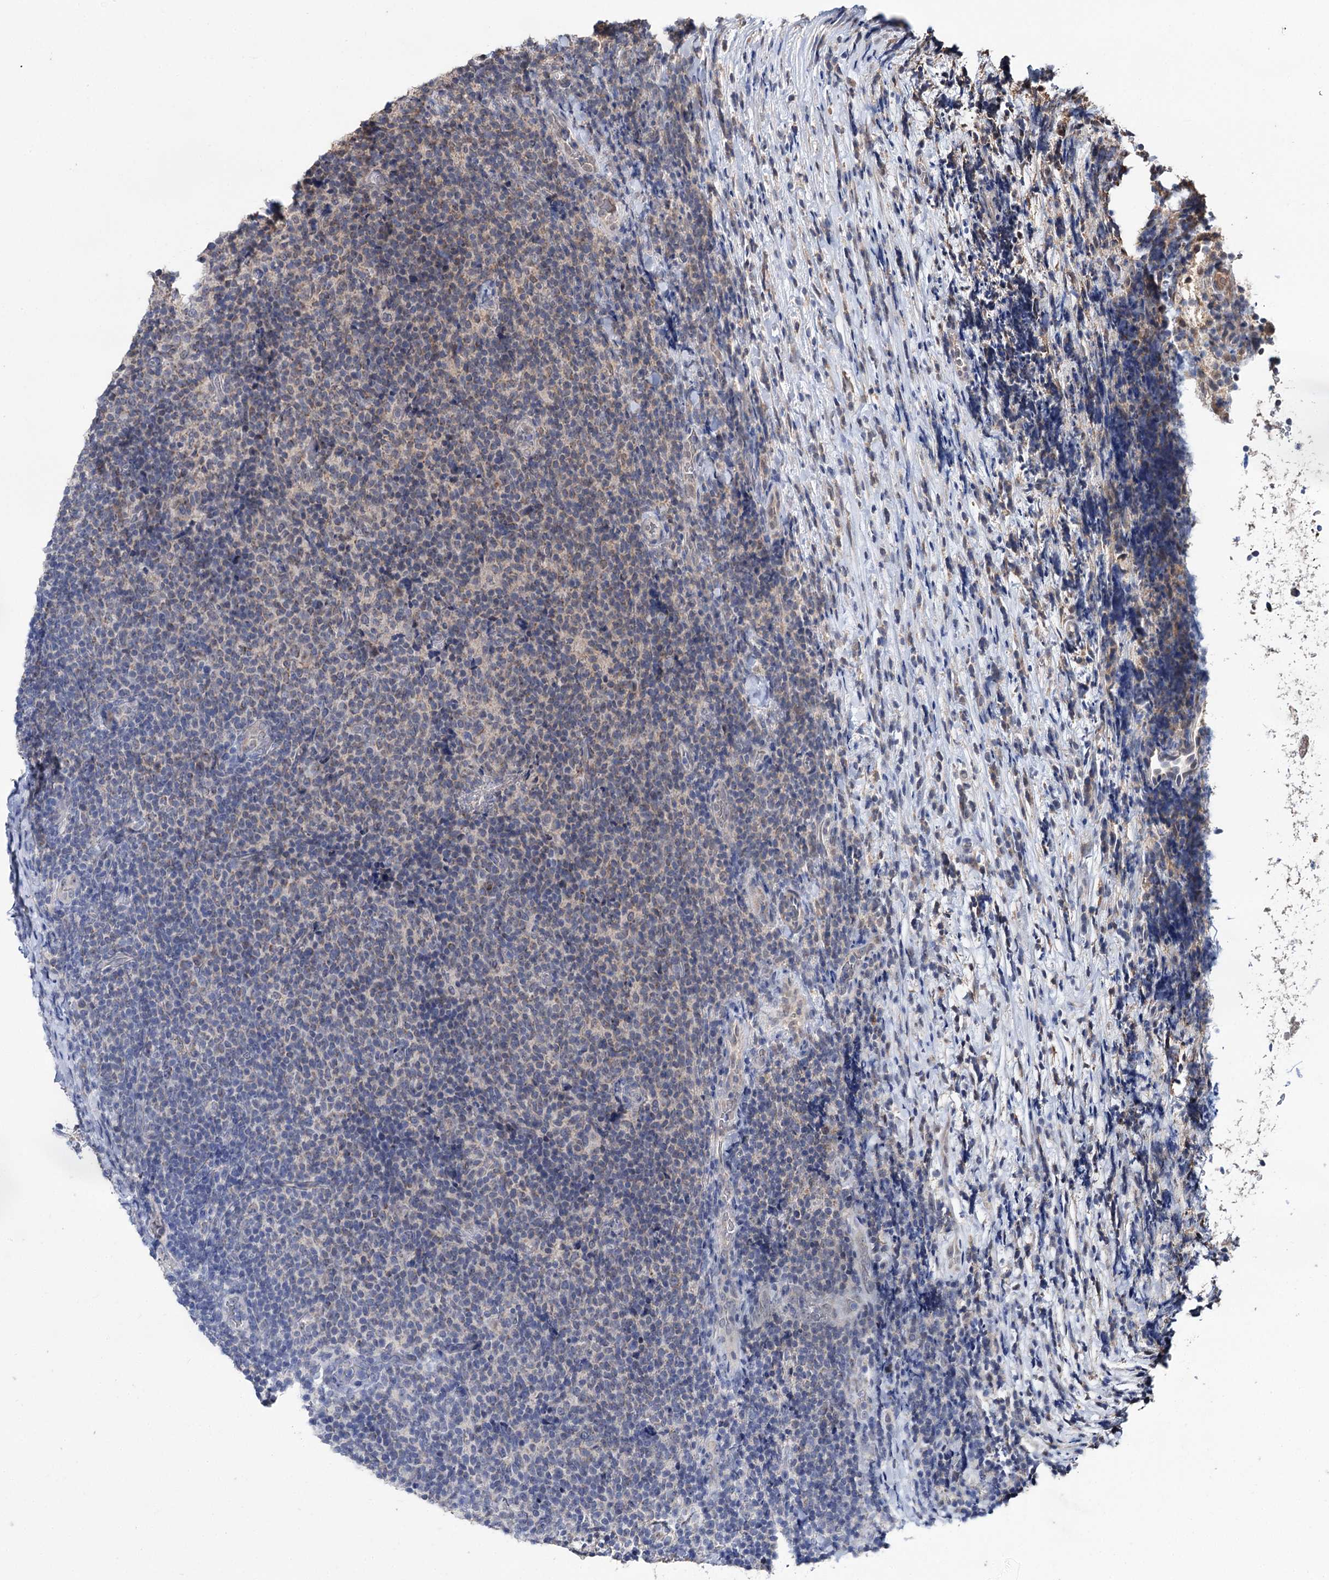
{"staining": {"intensity": "weak", "quantity": "<25%", "location": "cytoplasmic/membranous"}, "tissue": "lymphoma", "cell_type": "Tumor cells", "image_type": "cancer", "snomed": [{"axis": "morphology", "description": "Malignant lymphoma, non-Hodgkin's type, Low grade"}, {"axis": "topography", "description": "Lymph node"}], "caption": "Protein analysis of lymphoma displays no significant staining in tumor cells. (Brightfield microscopy of DAB (3,3'-diaminobenzidine) immunohistochemistry at high magnification).", "gene": "CLPB", "patient": {"sex": "male", "age": 66}}